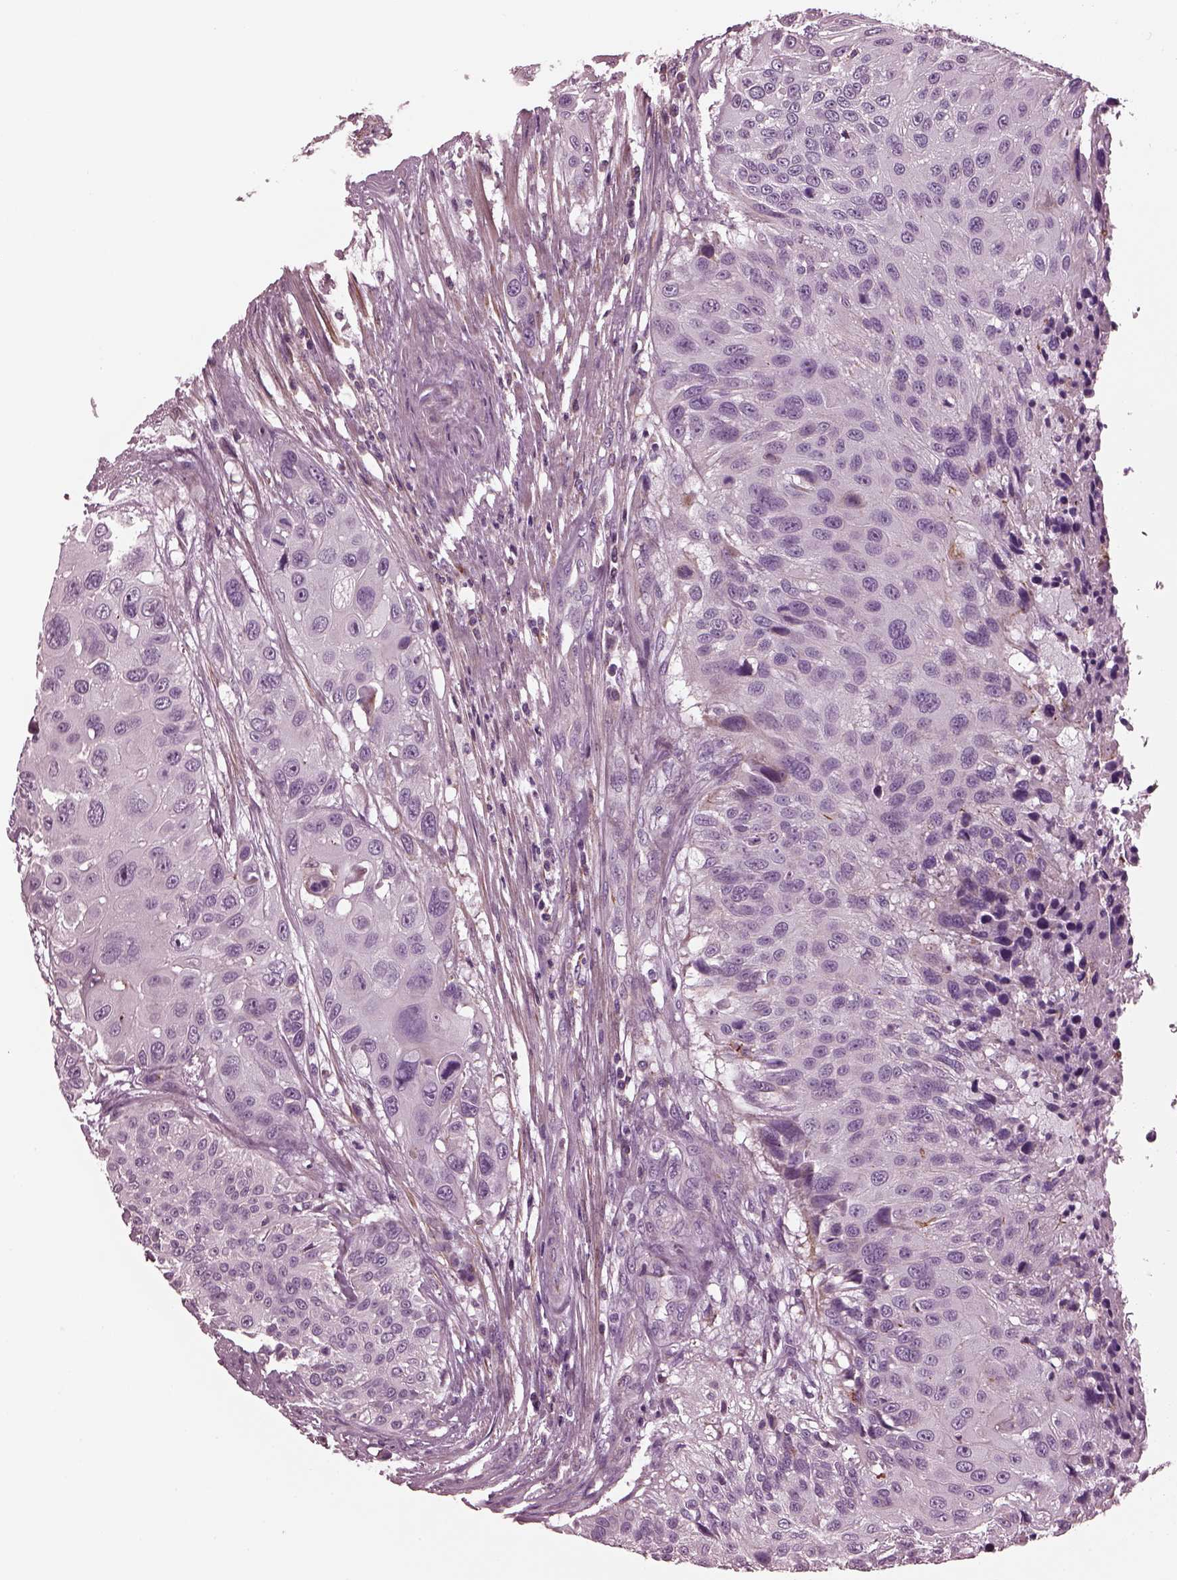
{"staining": {"intensity": "negative", "quantity": "none", "location": "none"}, "tissue": "urothelial cancer", "cell_type": "Tumor cells", "image_type": "cancer", "snomed": [{"axis": "morphology", "description": "Urothelial carcinoma, NOS"}, {"axis": "topography", "description": "Urinary bladder"}], "caption": "High power microscopy photomicrograph of an immunohistochemistry (IHC) image of transitional cell carcinoma, revealing no significant expression in tumor cells.", "gene": "GDF11", "patient": {"sex": "male", "age": 55}}